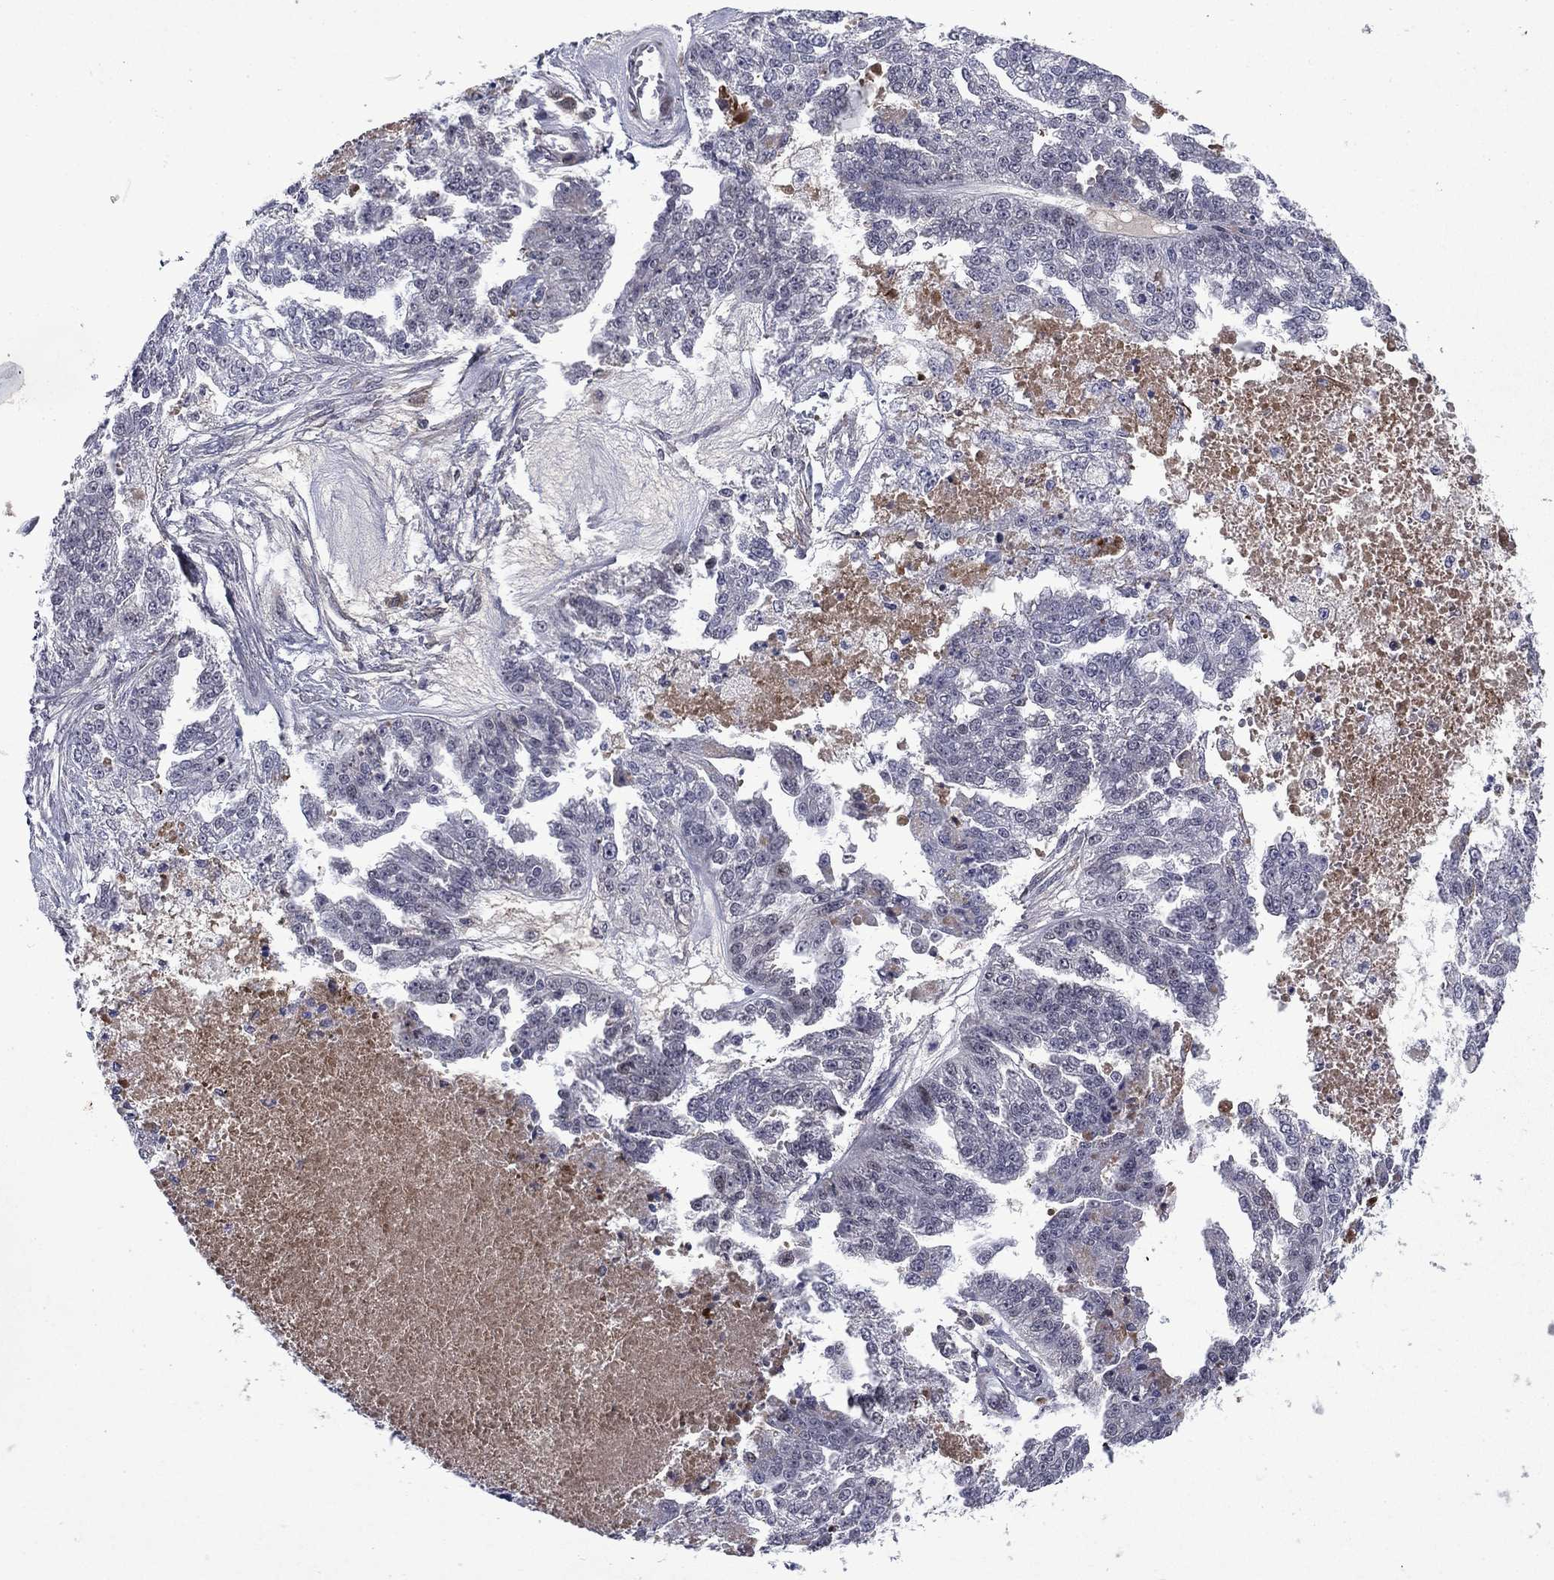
{"staining": {"intensity": "negative", "quantity": "none", "location": "none"}, "tissue": "ovarian cancer", "cell_type": "Tumor cells", "image_type": "cancer", "snomed": [{"axis": "morphology", "description": "Cystadenocarcinoma, serous, NOS"}, {"axis": "topography", "description": "Ovary"}], "caption": "The immunohistochemistry histopathology image has no significant expression in tumor cells of serous cystadenocarcinoma (ovarian) tissue.", "gene": "ECM1", "patient": {"sex": "female", "age": 58}}